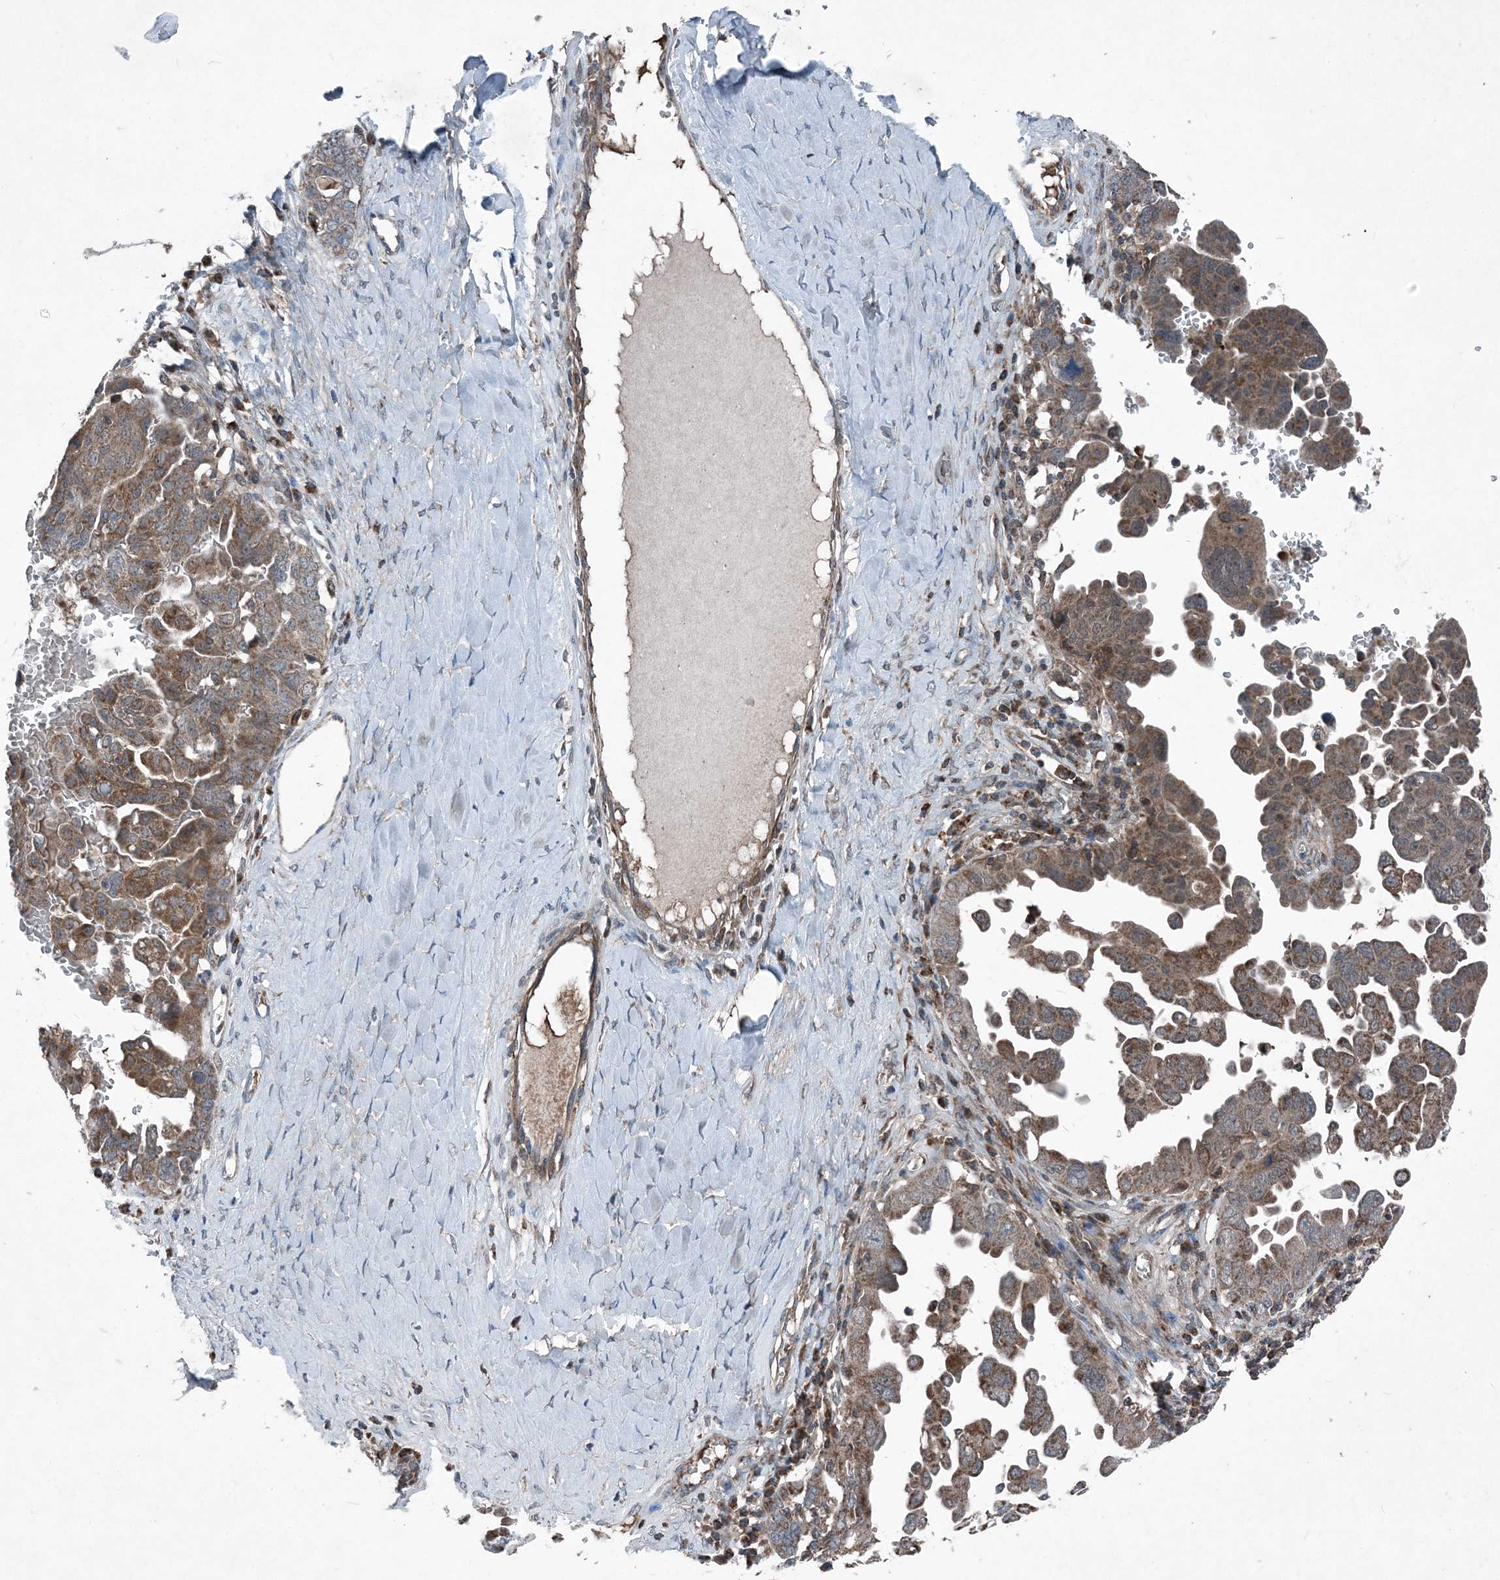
{"staining": {"intensity": "moderate", "quantity": "<25%", "location": "cytoplasmic/membranous"}, "tissue": "ovarian cancer", "cell_type": "Tumor cells", "image_type": "cancer", "snomed": [{"axis": "morphology", "description": "Carcinoma, endometroid"}, {"axis": "topography", "description": "Ovary"}], "caption": "Immunohistochemistry (IHC) of human ovarian cancer shows low levels of moderate cytoplasmic/membranous positivity in about <25% of tumor cells.", "gene": "NDUFA2", "patient": {"sex": "female", "age": 62}}